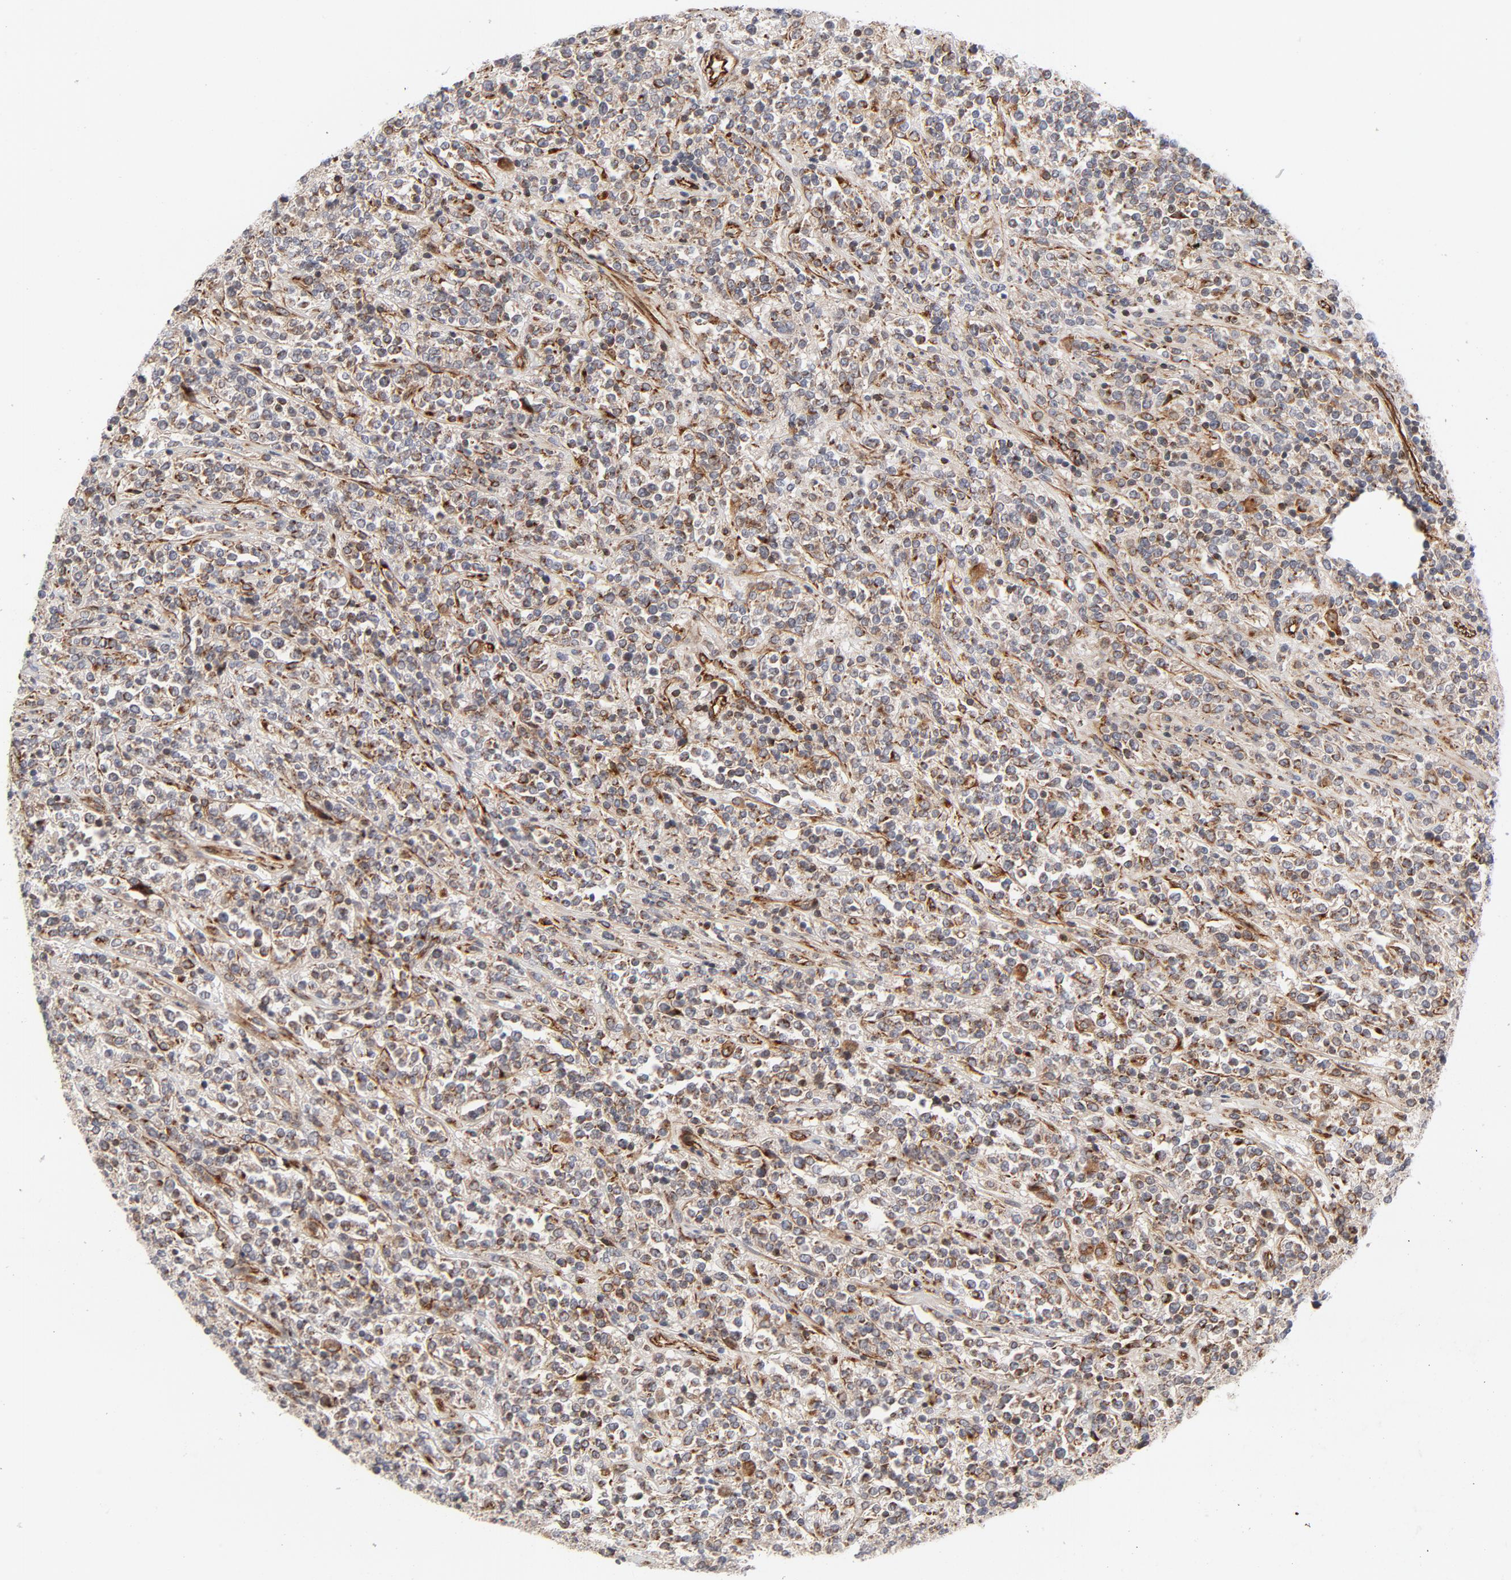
{"staining": {"intensity": "moderate", "quantity": ">75%", "location": "cytoplasmic/membranous"}, "tissue": "lymphoma", "cell_type": "Tumor cells", "image_type": "cancer", "snomed": [{"axis": "morphology", "description": "Malignant lymphoma, non-Hodgkin's type, High grade"}, {"axis": "topography", "description": "Soft tissue"}], "caption": "Protein expression by IHC displays moderate cytoplasmic/membranous staining in about >75% of tumor cells in high-grade malignant lymphoma, non-Hodgkin's type. The staining was performed using DAB (3,3'-diaminobenzidine) to visualize the protein expression in brown, while the nuclei were stained in blue with hematoxylin (Magnification: 20x).", "gene": "DNAAF2", "patient": {"sex": "male", "age": 18}}